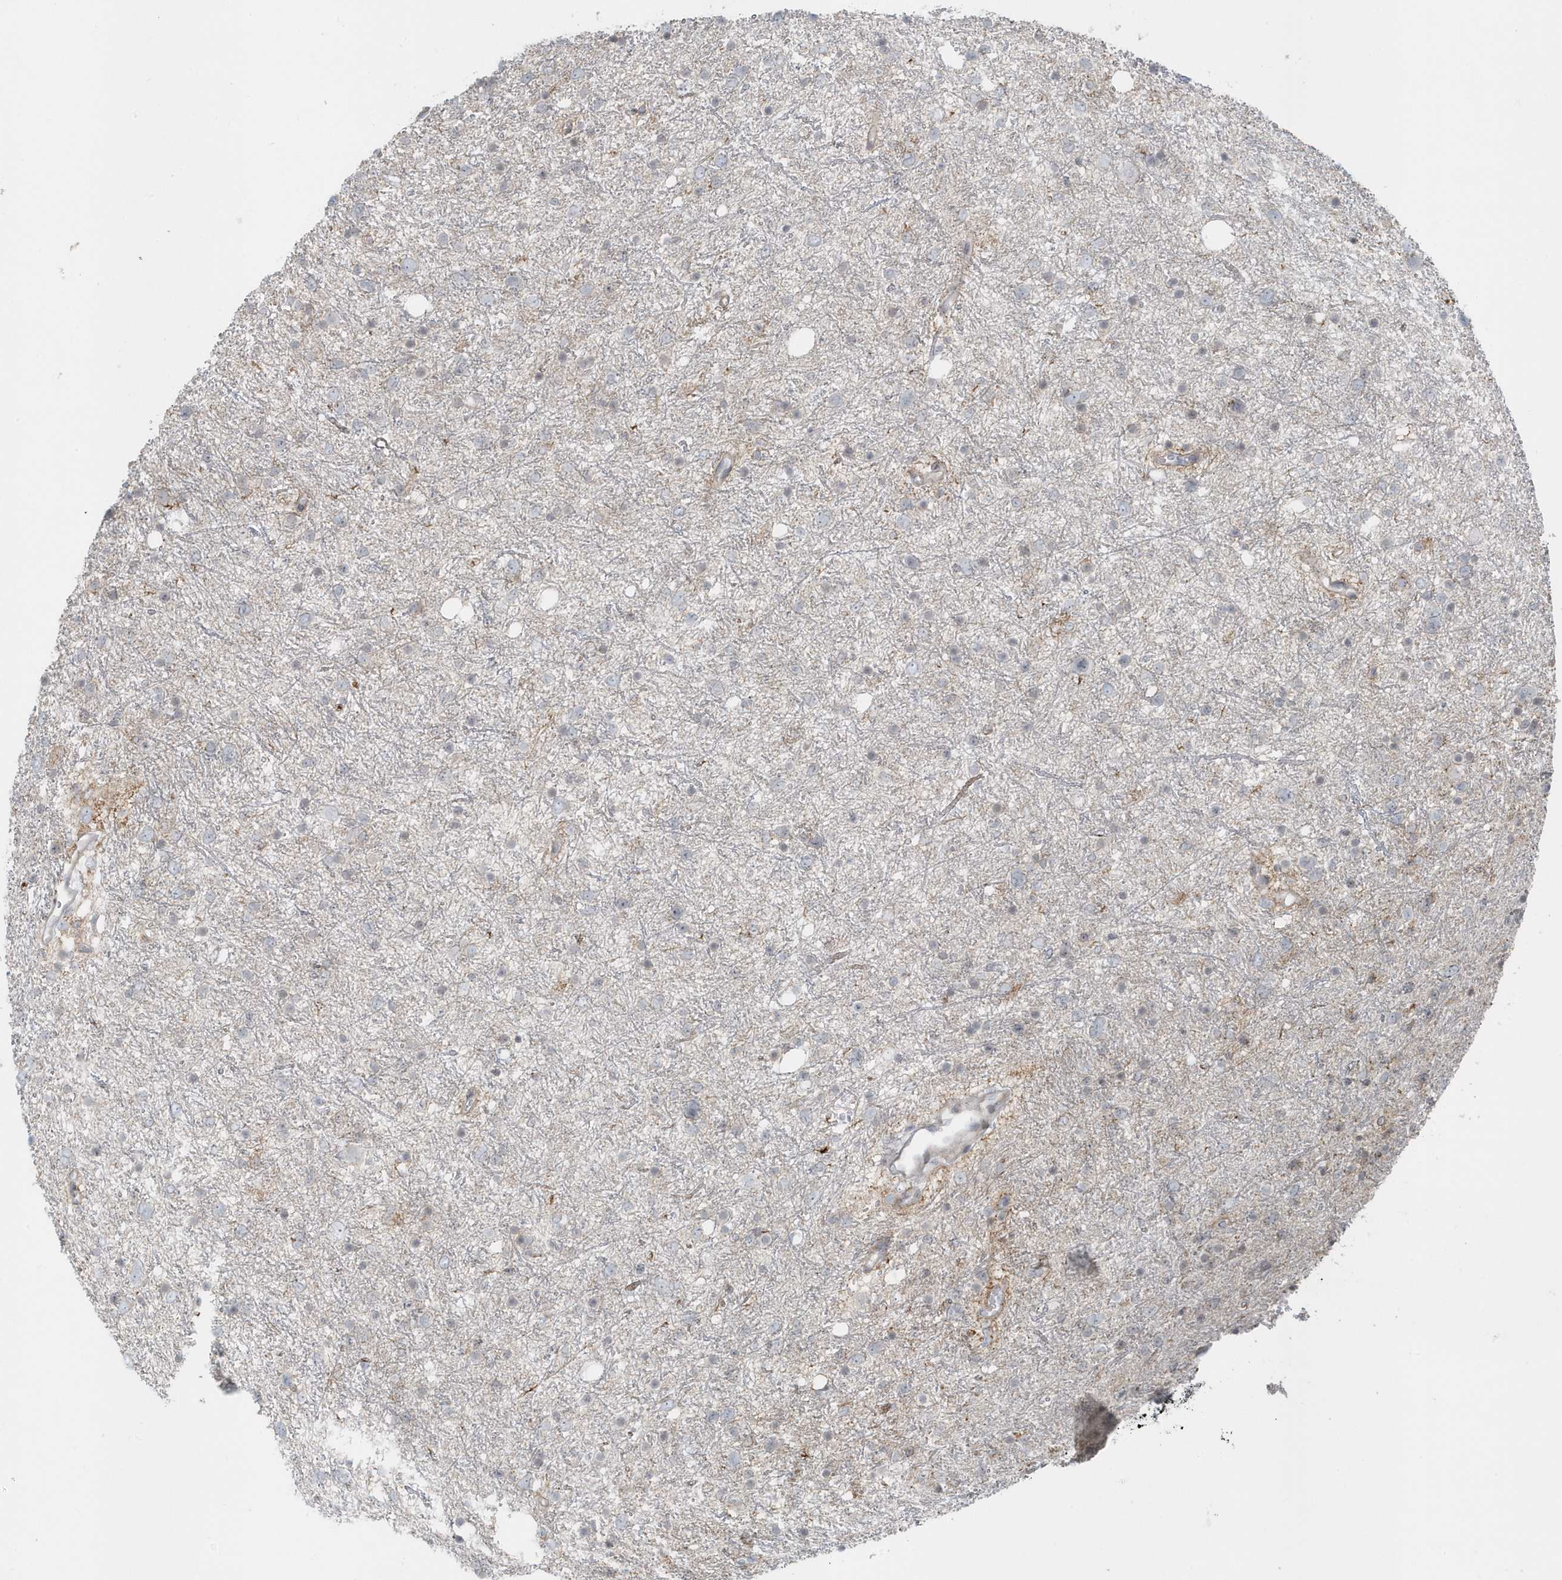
{"staining": {"intensity": "negative", "quantity": "none", "location": "none"}, "tissue": "glioma", "cell_type": "Tumor cells", "image_type": "cancer", "snomed": [{"axis": "morphology", "description": "Glioma, malignant, Low grade"}, {"axis": "topography", "description": "Cerebral cortex"}], "caption": "Malignant glioma (low-grade) was stained to show a protein in brown. There is no significant positivity in tumor cells.", "gene": "CACNB2", "patient": {"sex": "female", "age": 39}}